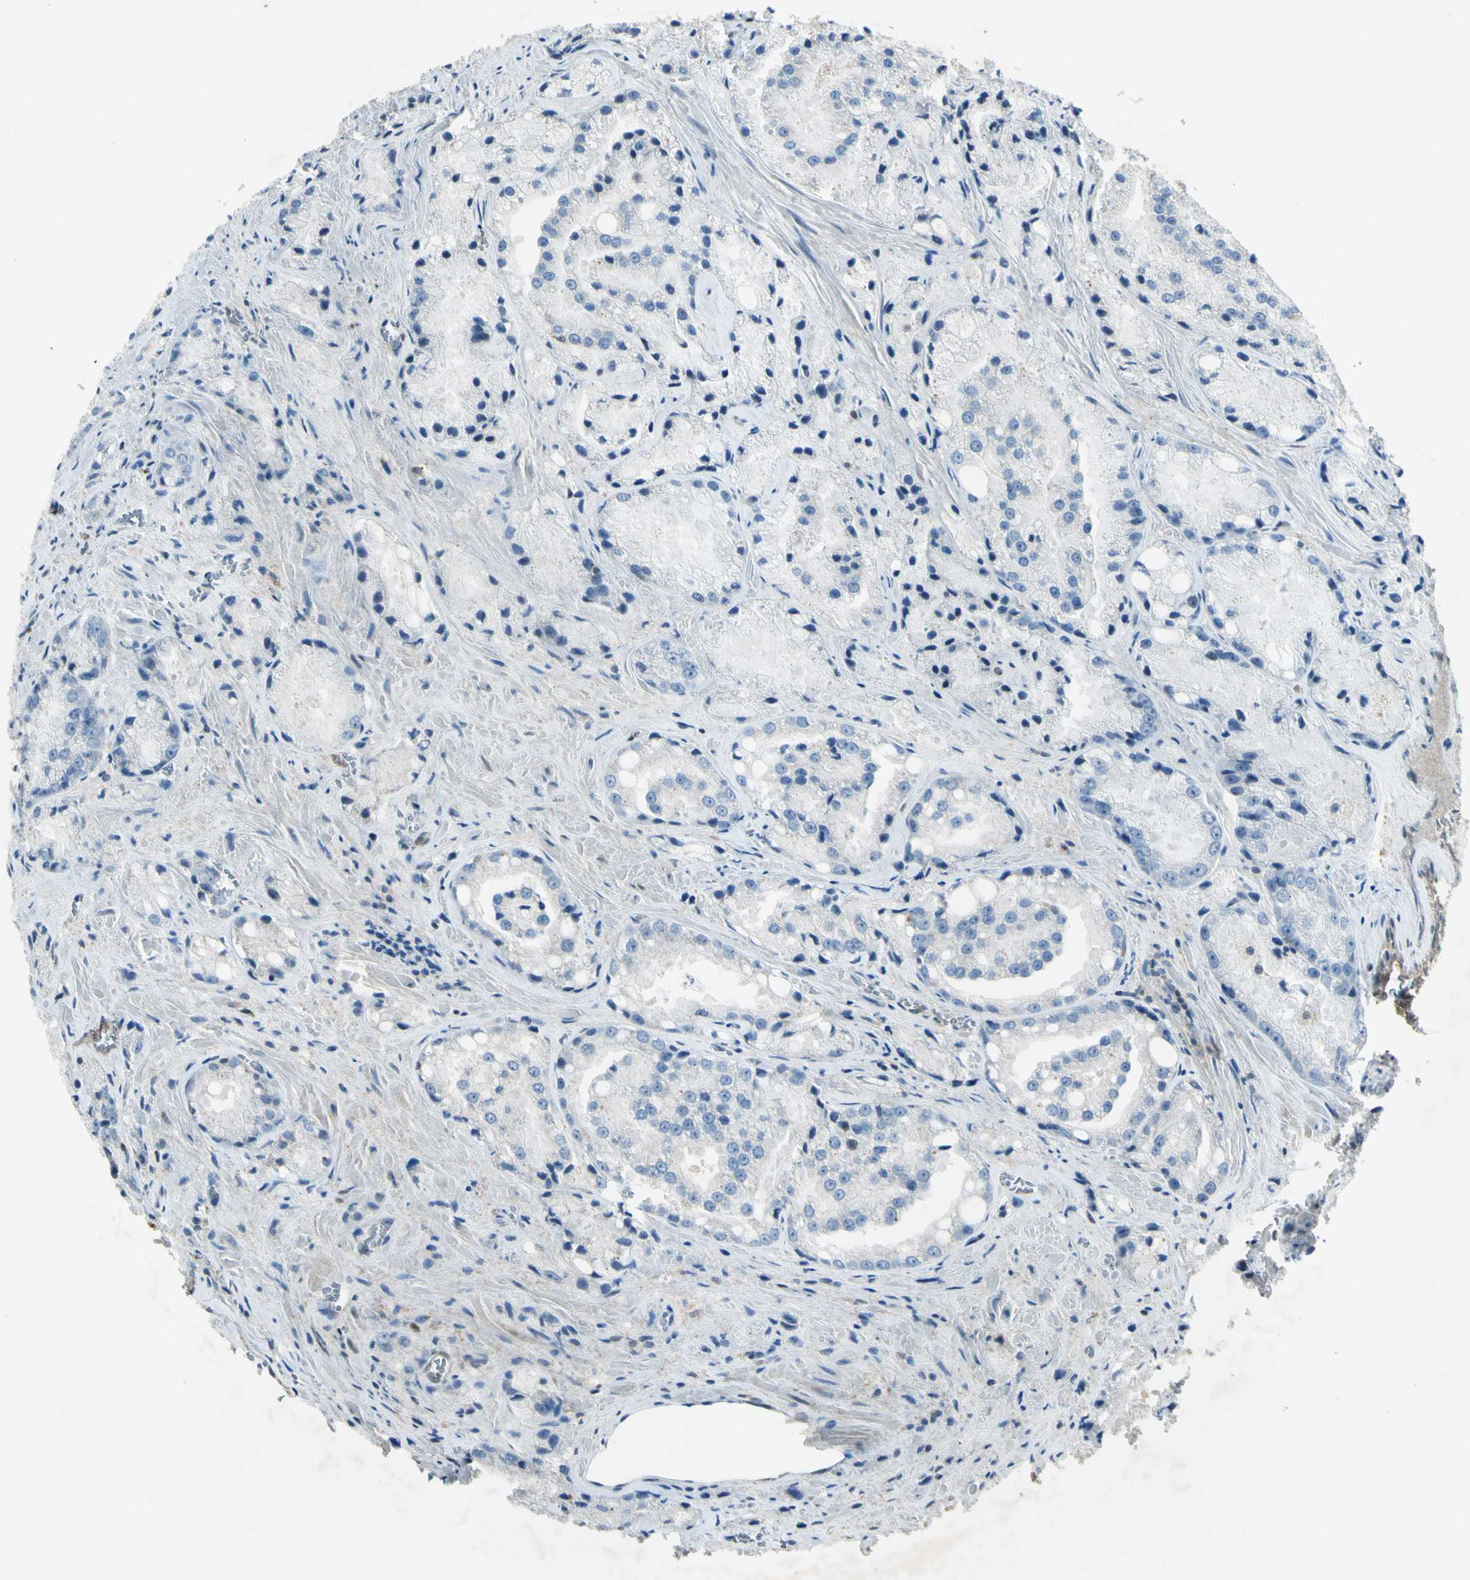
{"staining": {"intensity": "negative", "quantity": "none", "location": "none"}, "tissue": "prostate cancer", "cell_type": "Tumor cells", "image_type": "cancer", "snomed": [{"axis": "morphology", "description": "Adenocarcinoma, Low grade"}, {"axis": "topography", "description": "Prostate"}], "caption": "Immunohistochemistry (IHC) of prostate cancer (low-grade adenocarcinoma) displays no expression in tumor cells. The staining was performed using DAB to visualize the protein expression in brown, while the nuclei were stained in blue with hematoxylin (Magnification: 20x).", "gene": "PSMD5", "patient": {"sex": "male", "age": 64}}